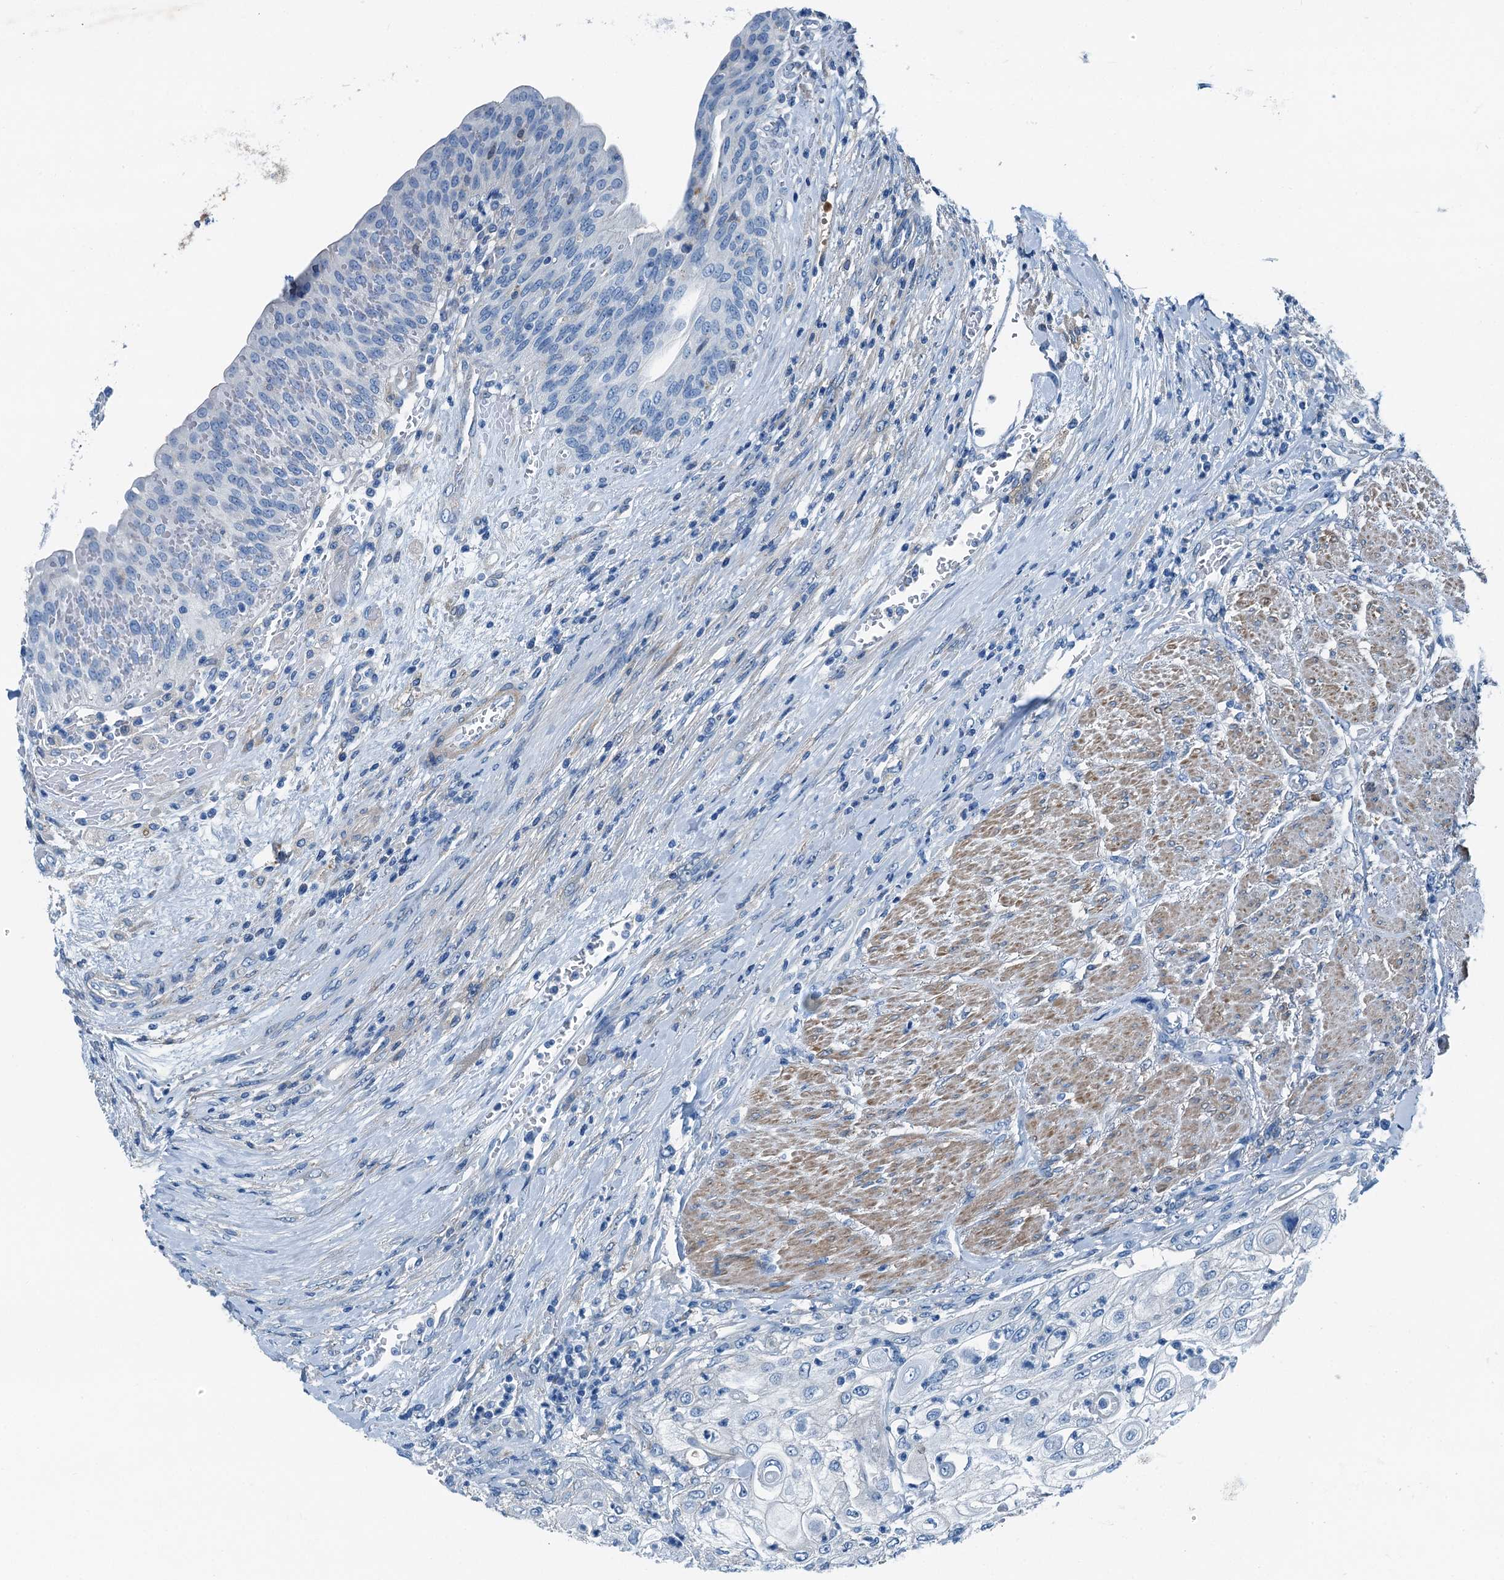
{"staining": {"intensity": "negative", "quantity": "none", "location": "none"}, "tissue": "urothelial cancer", "cell_type": "Tumor cells", "image_type": "cancer", "snomed": [{"axis": "morphology", "description": "Urothelial carcinoma, High grade"}, {"axis": "topography", "description": "Urinary bladder"}], "caption": "A micrograph of high-grade urothelial carcinoma stained for a protein shows no brown staining in tumor cells.", "gene": "RAB3IL1", "patient": {"sex": "female", "age": 79}}